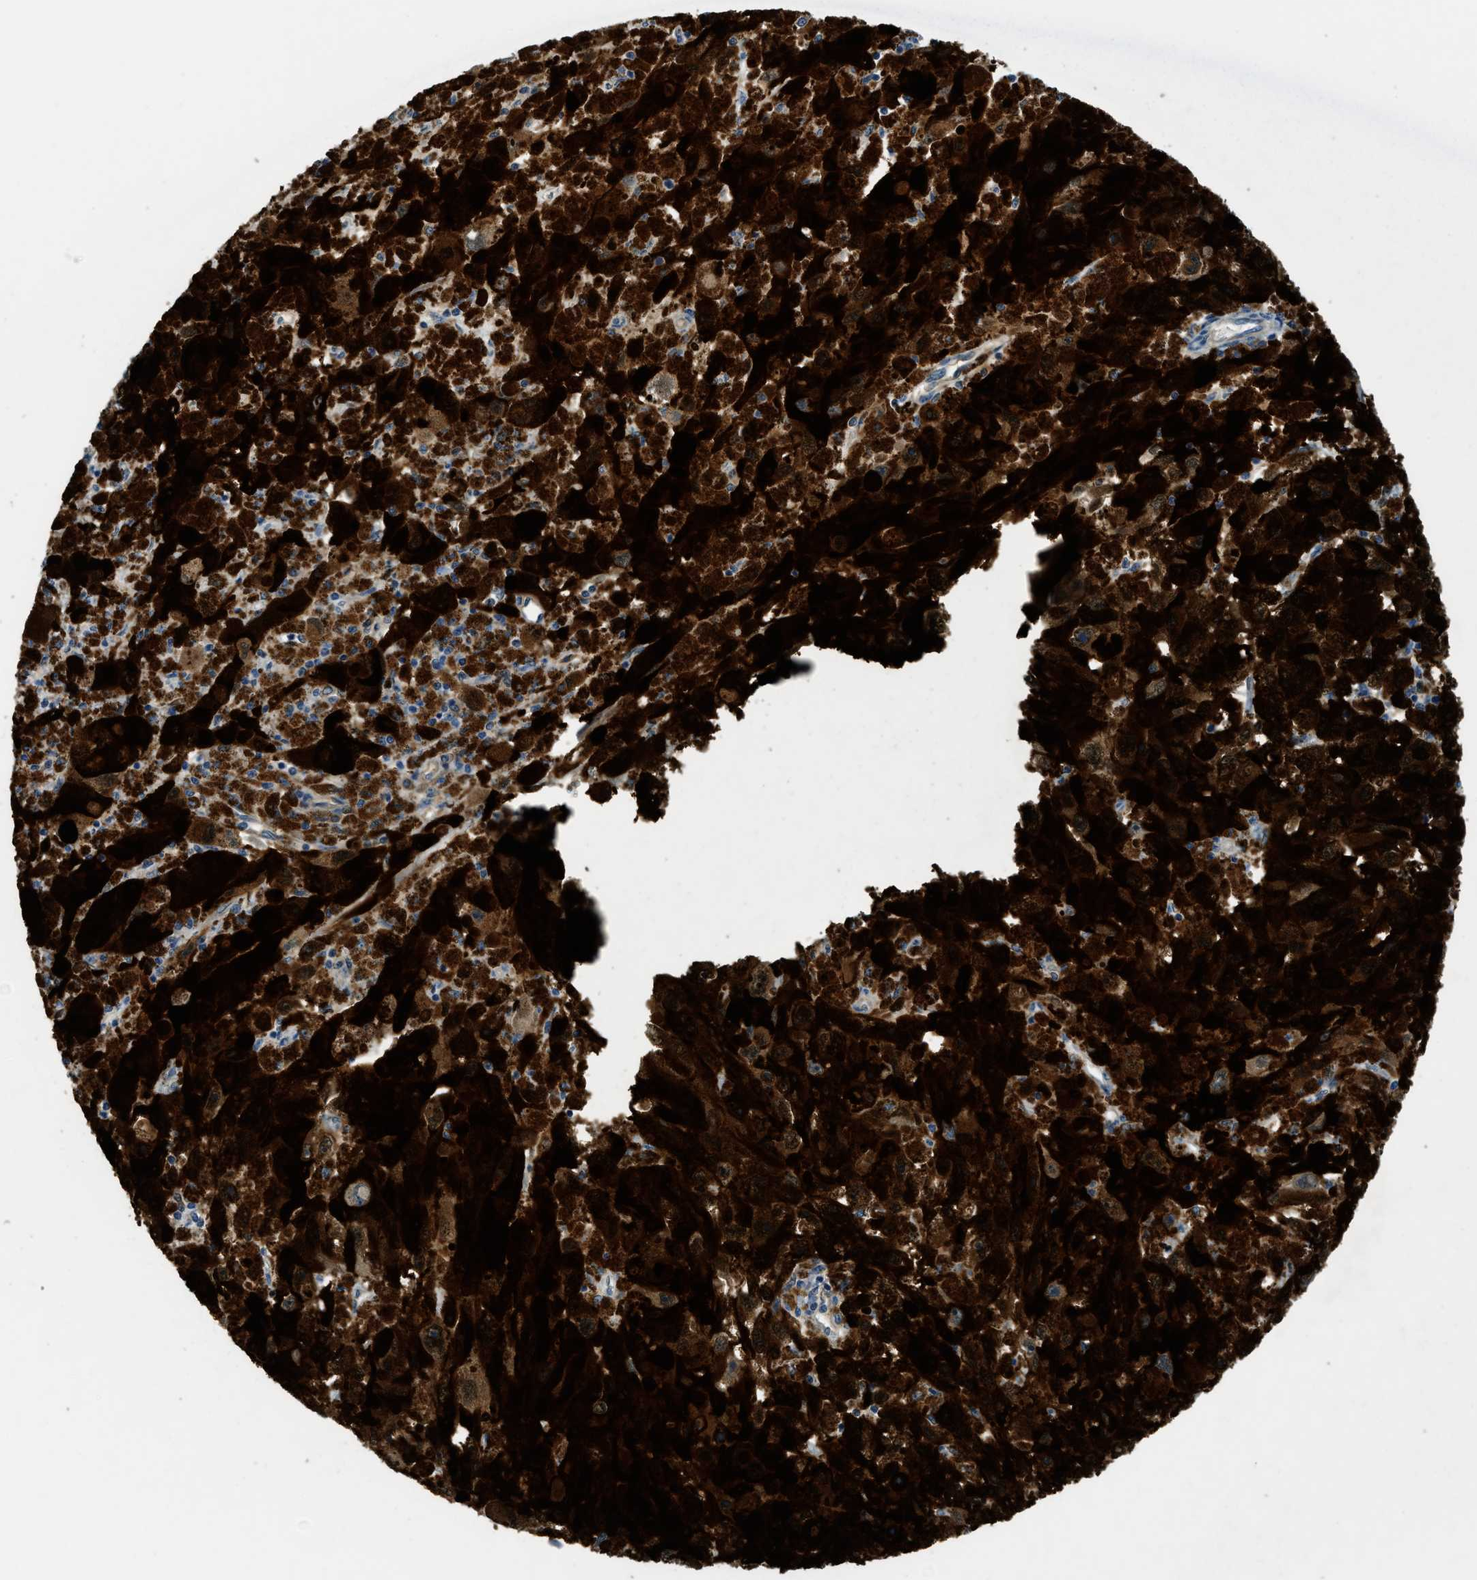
{"staining": {"intensity": "moderate", "quantity": ">75%", "location": "cytoplasmic/membranous,nuclear"}, "tissue": "melanoma", "cell_type": "Tumor cells", "image_type": "cancer", "snomed": [{"axis": "morphology", "description": "Malignant melanoma, NOS"}, {"axis": "topography", "description": "Skin"}], "caption": "Immunohistochemistry image of melanoma stained for a protein (brown), which reveals medium levels of moderate cytoplasmic/membranous and nuclear staining in approximately >75% of tumor cells.", "gene": "TRAK2", "patient": {"sex": "female", "age": 104}}